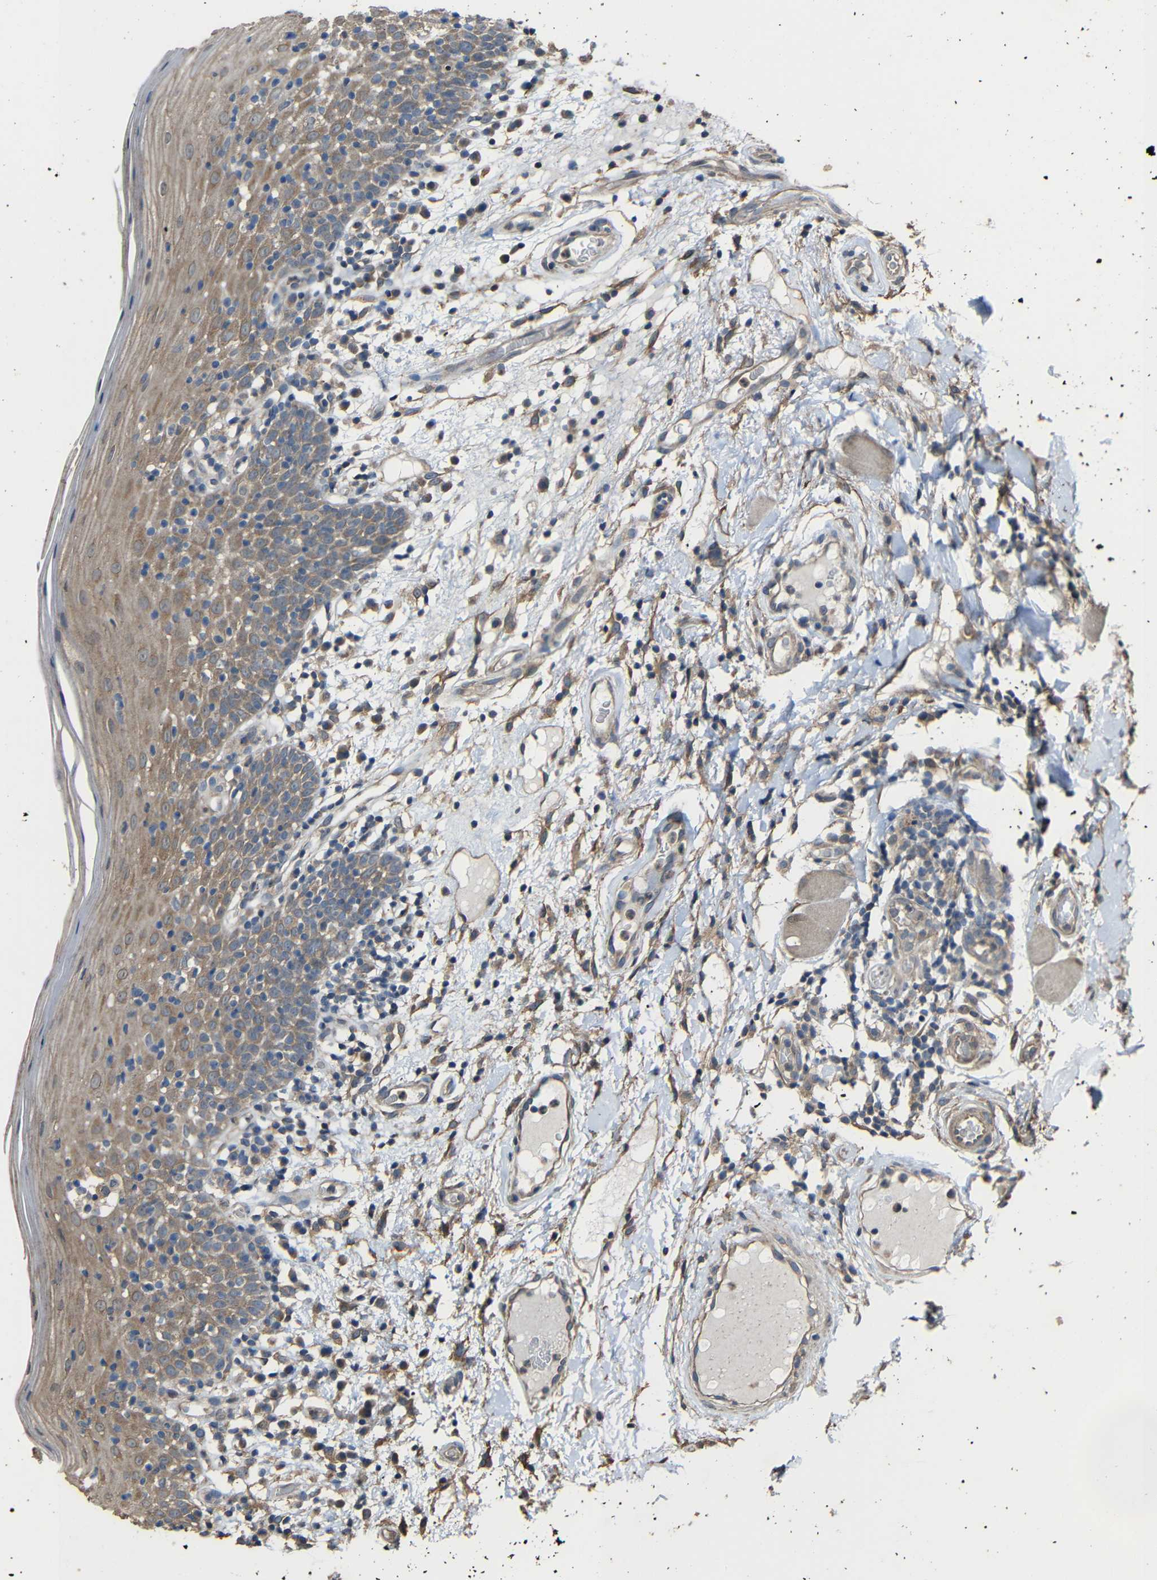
{"staining": {"intensity": "moderate", "quantity": "25%-75%", "location": "cytoplasmic/membranous"}, "tissue": "oral mucosa", "cell_type": "Squamous epithelial cells", "image_type": "normal", "snomed": [{"axis": "morphology", "description": "Normal tissue, NOS"}, {"axis": "morphology", "description": "Squamous cell carcinoma, NOS"}, {"axis": "topography", "description": "Skeletal muscle"}, {"axis": "topography", "description": "Oral tissue"}], "caption": "High-magnification brightfield microscopy of unremarkable oral mucosa stained with DAB (brown) and counterstained with hematoxylin (blue). squamous epithelial cells exhibit moderate cytoplasmic/membranous expression is appreciated in approximately25%-75% of cells. (IHC, brightfield microscopy, high magnification).", "gene": "CHST9", "patient": {"sex": "male", "age": 71}}